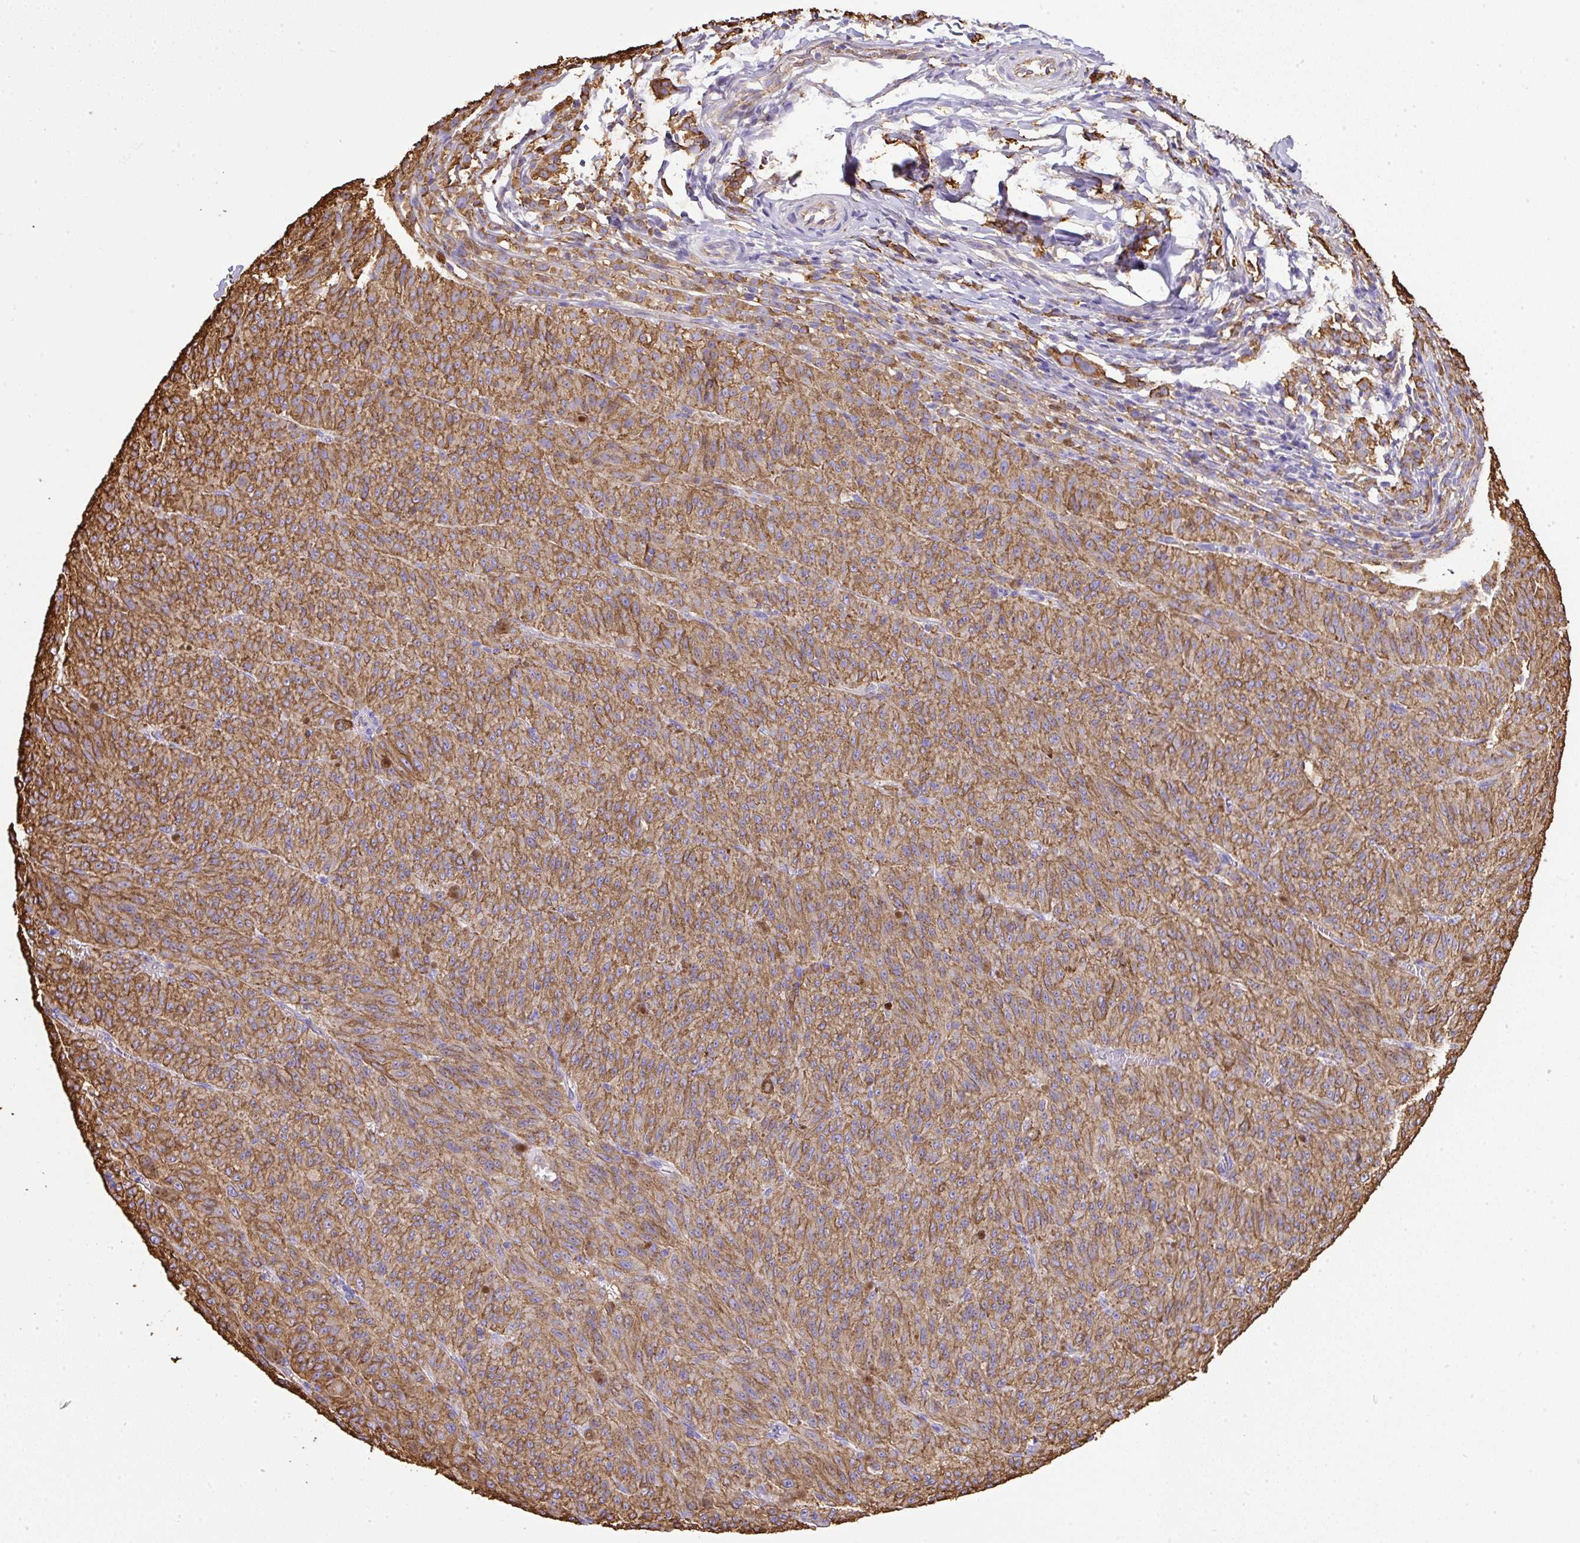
{"staining": {"intensity": "moderate", "quantity": ">75%", "location": "cytoplasmic/membranous"}, "tissue": "melanoma", "cell_type": "Tumor cells", "image_type": "cancer", "snomed": [{"axis": "morphology", "description": "Malignant melanoma, NOS"}, {"axis": "topography", "description": "Skin"}], "caption": "Melanoma stained with a protein marker reveals moderate staining in tumor cells.", "gene": "MAGEB5", "patient": {"sex": "female", "age": 52}}